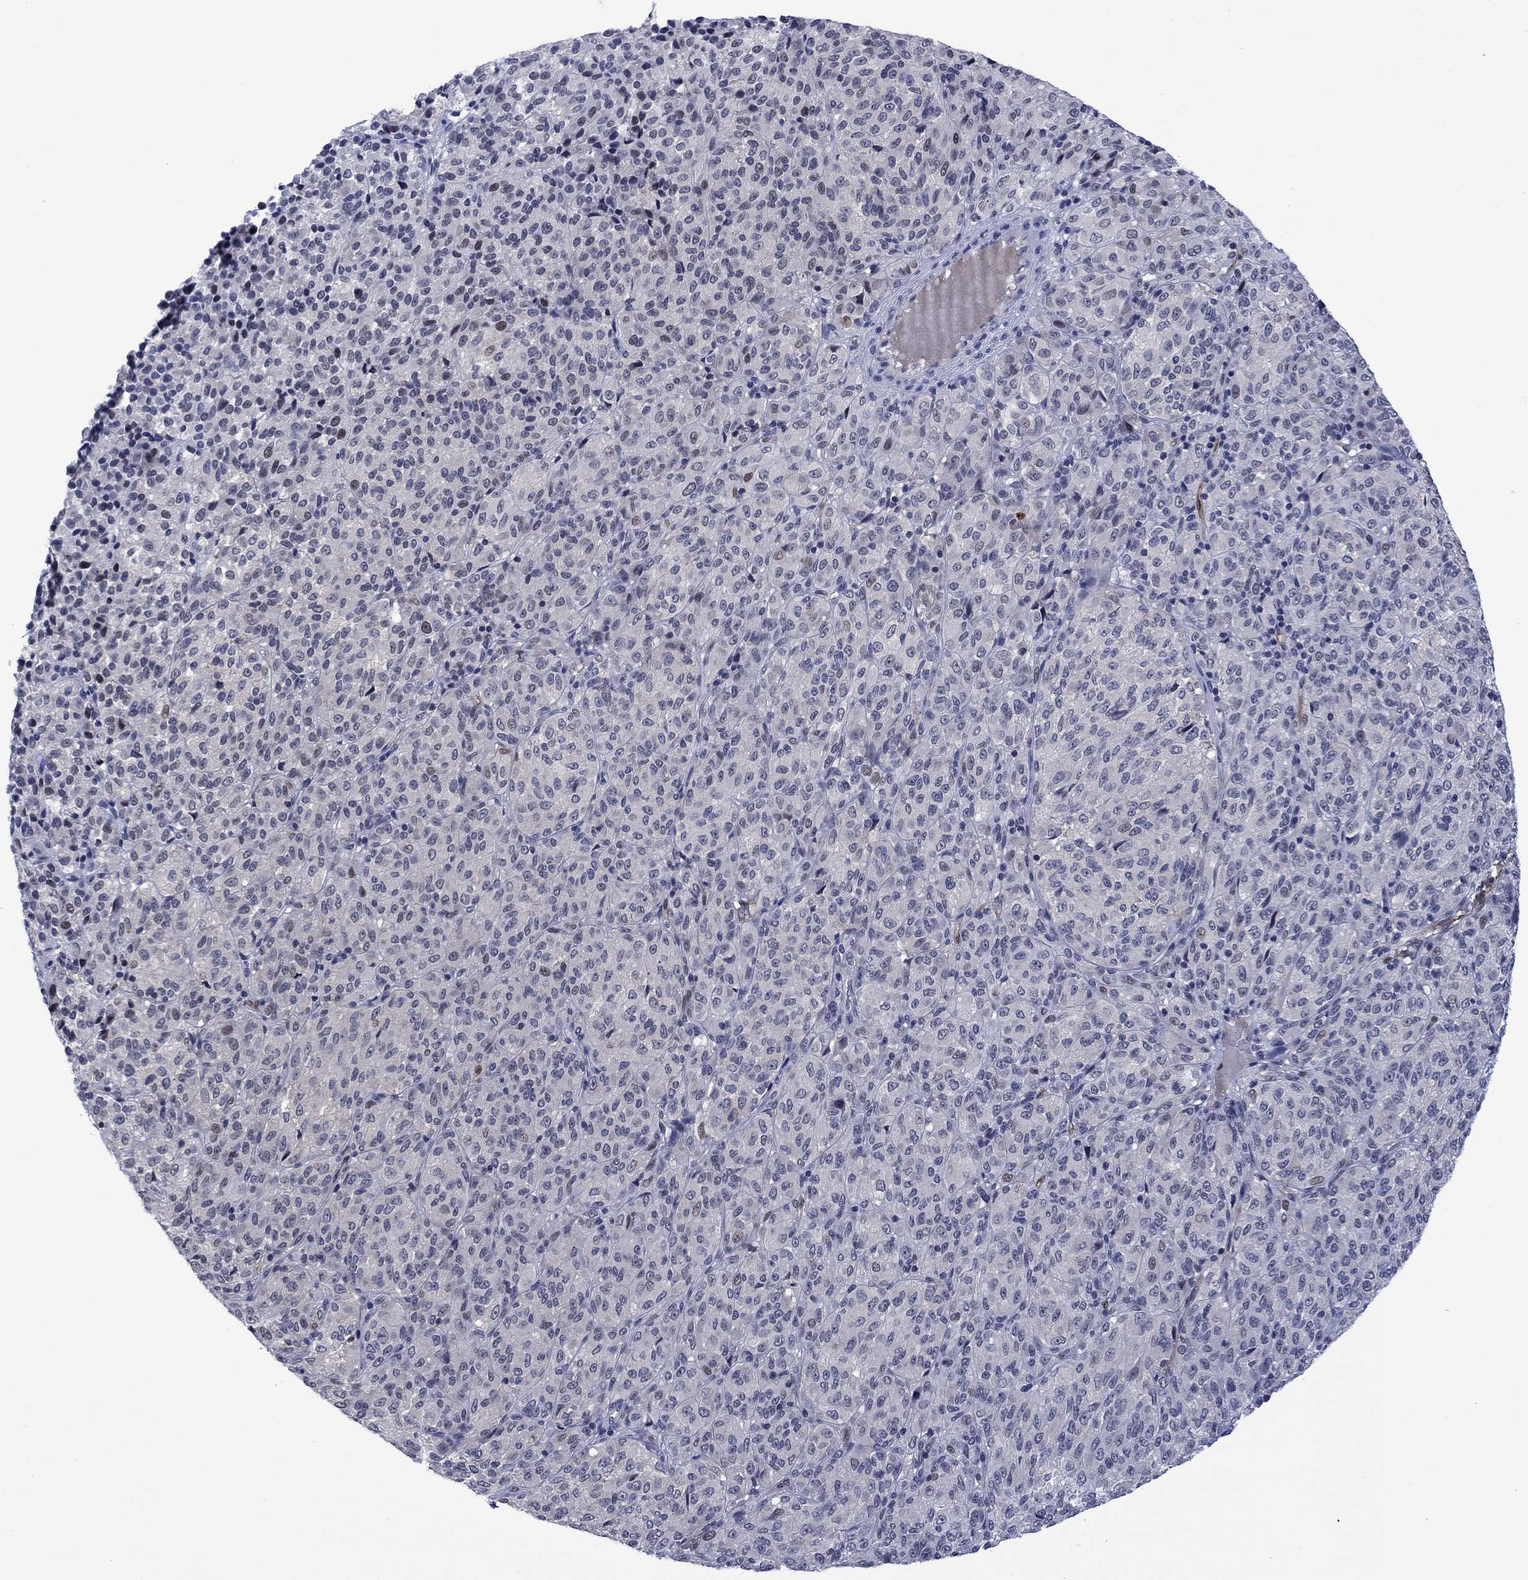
{"staining": {"intensity": "negative", "quantity": "none", "location": "none"}, "tissue": "melanoma", "cell_type": "Tumor cells", "image_type": "cancer", "snomed": [{"axis": "morphology", "description": "Malignant melanoma, Metastatic site"}, {"axis": "topography", "description": "Brain"}], "caption": "Photomicrograph shows no significant protein staining in tumor cells of malignant melanoma (metastatic site).", "gene": "AGL", "patient": {"sex": "female", "age": 56}}